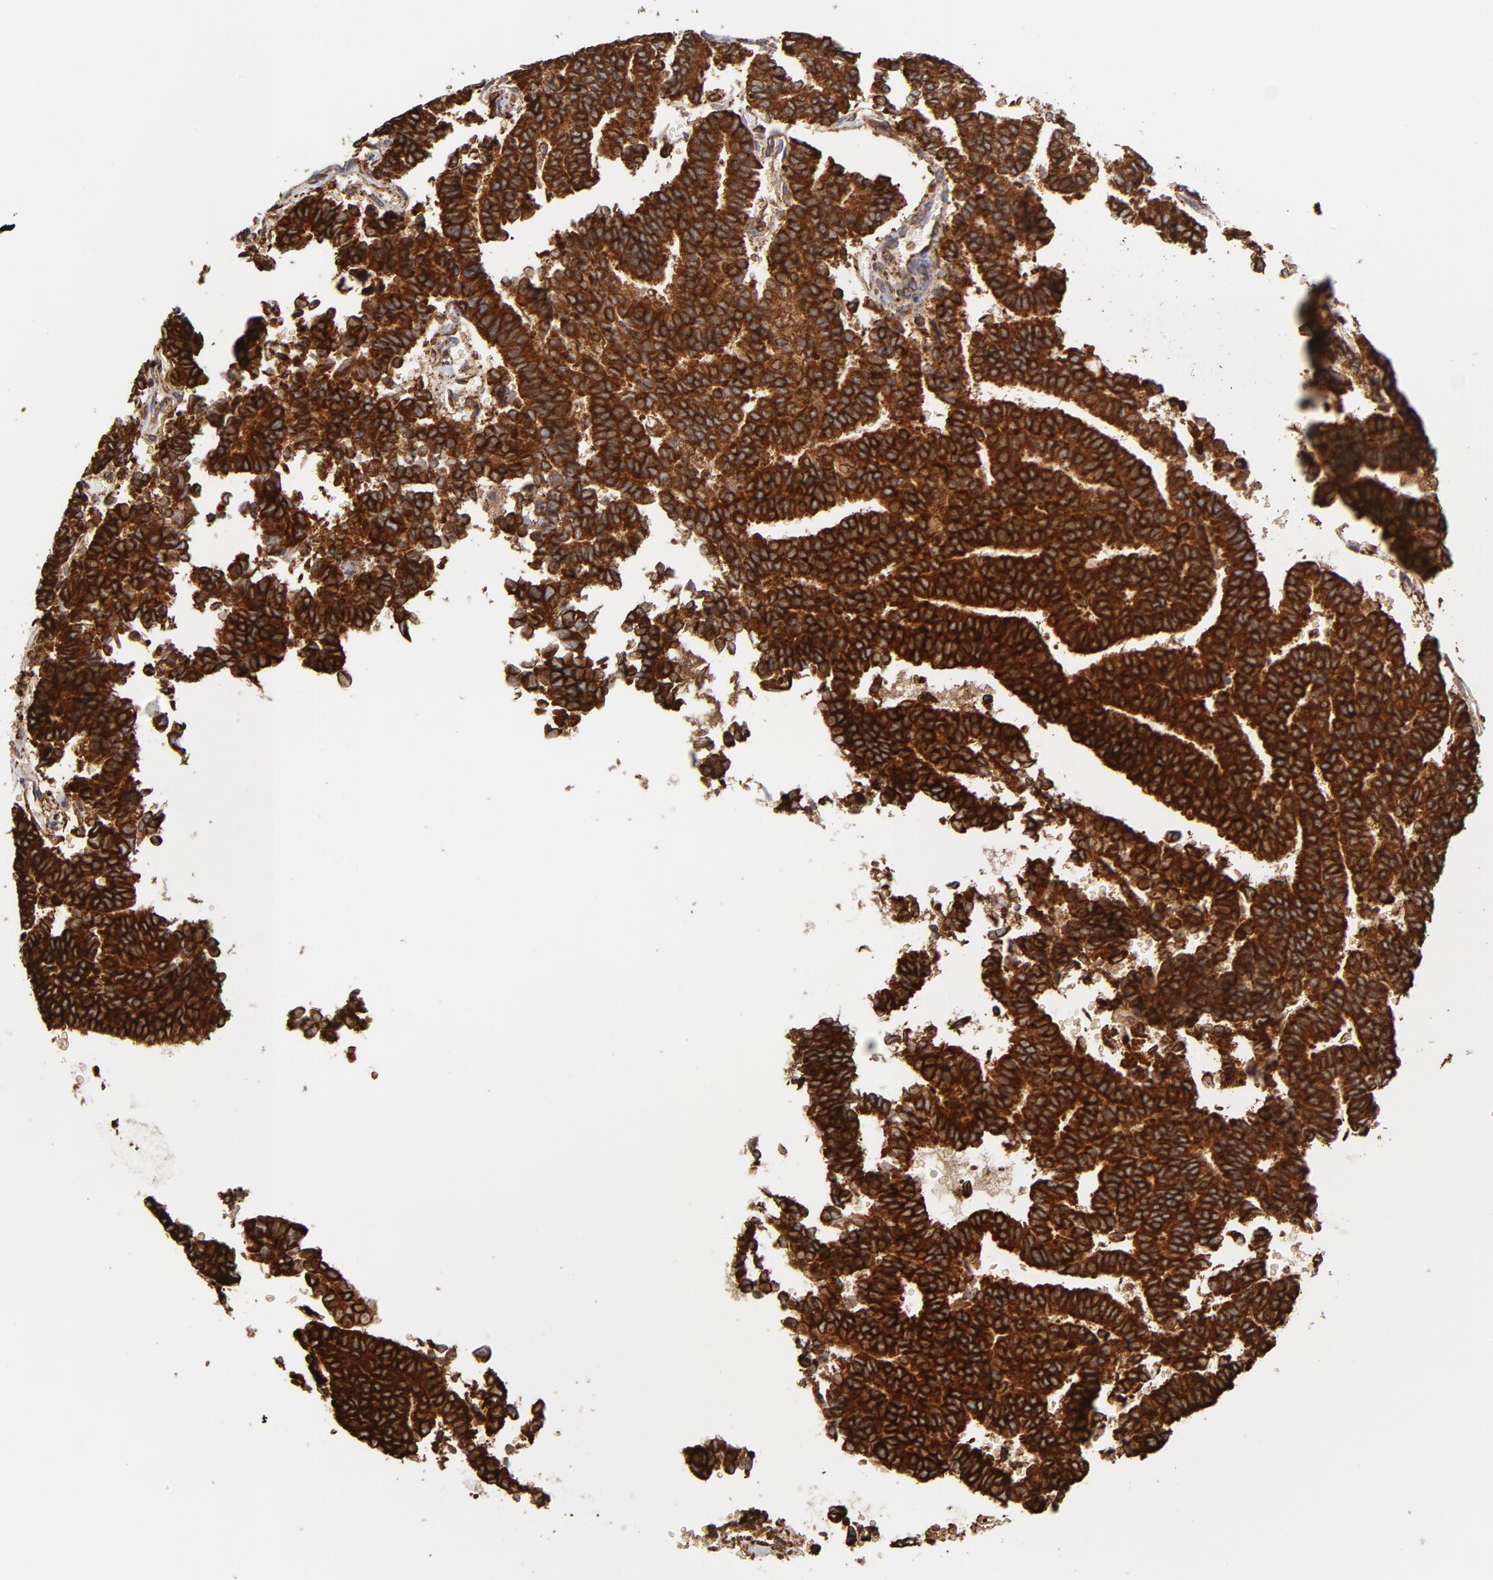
{"staining": {"intensity": "strong", "quantity": ">75%", "location": "cytoplasmic/membranous"}, "tissue": "thyroid cancer", "cell_type": "Tumor cells", "image_type": "cancer", "snomed": [{"axis": "morphology", "description": "Papillary adenocarcinoma, NOS"}, {"axis": "topography", "description": "Thyroid gland"}], "caption": "About >75% of tumor cells in thyroid papillary adenocarcinoma reveal strong cytoplasmic/membranous protein positivity as visualized by brown immunohistochemical staining.", "gene": "CANX", "patient": {"sex": "female", "age": 35}}